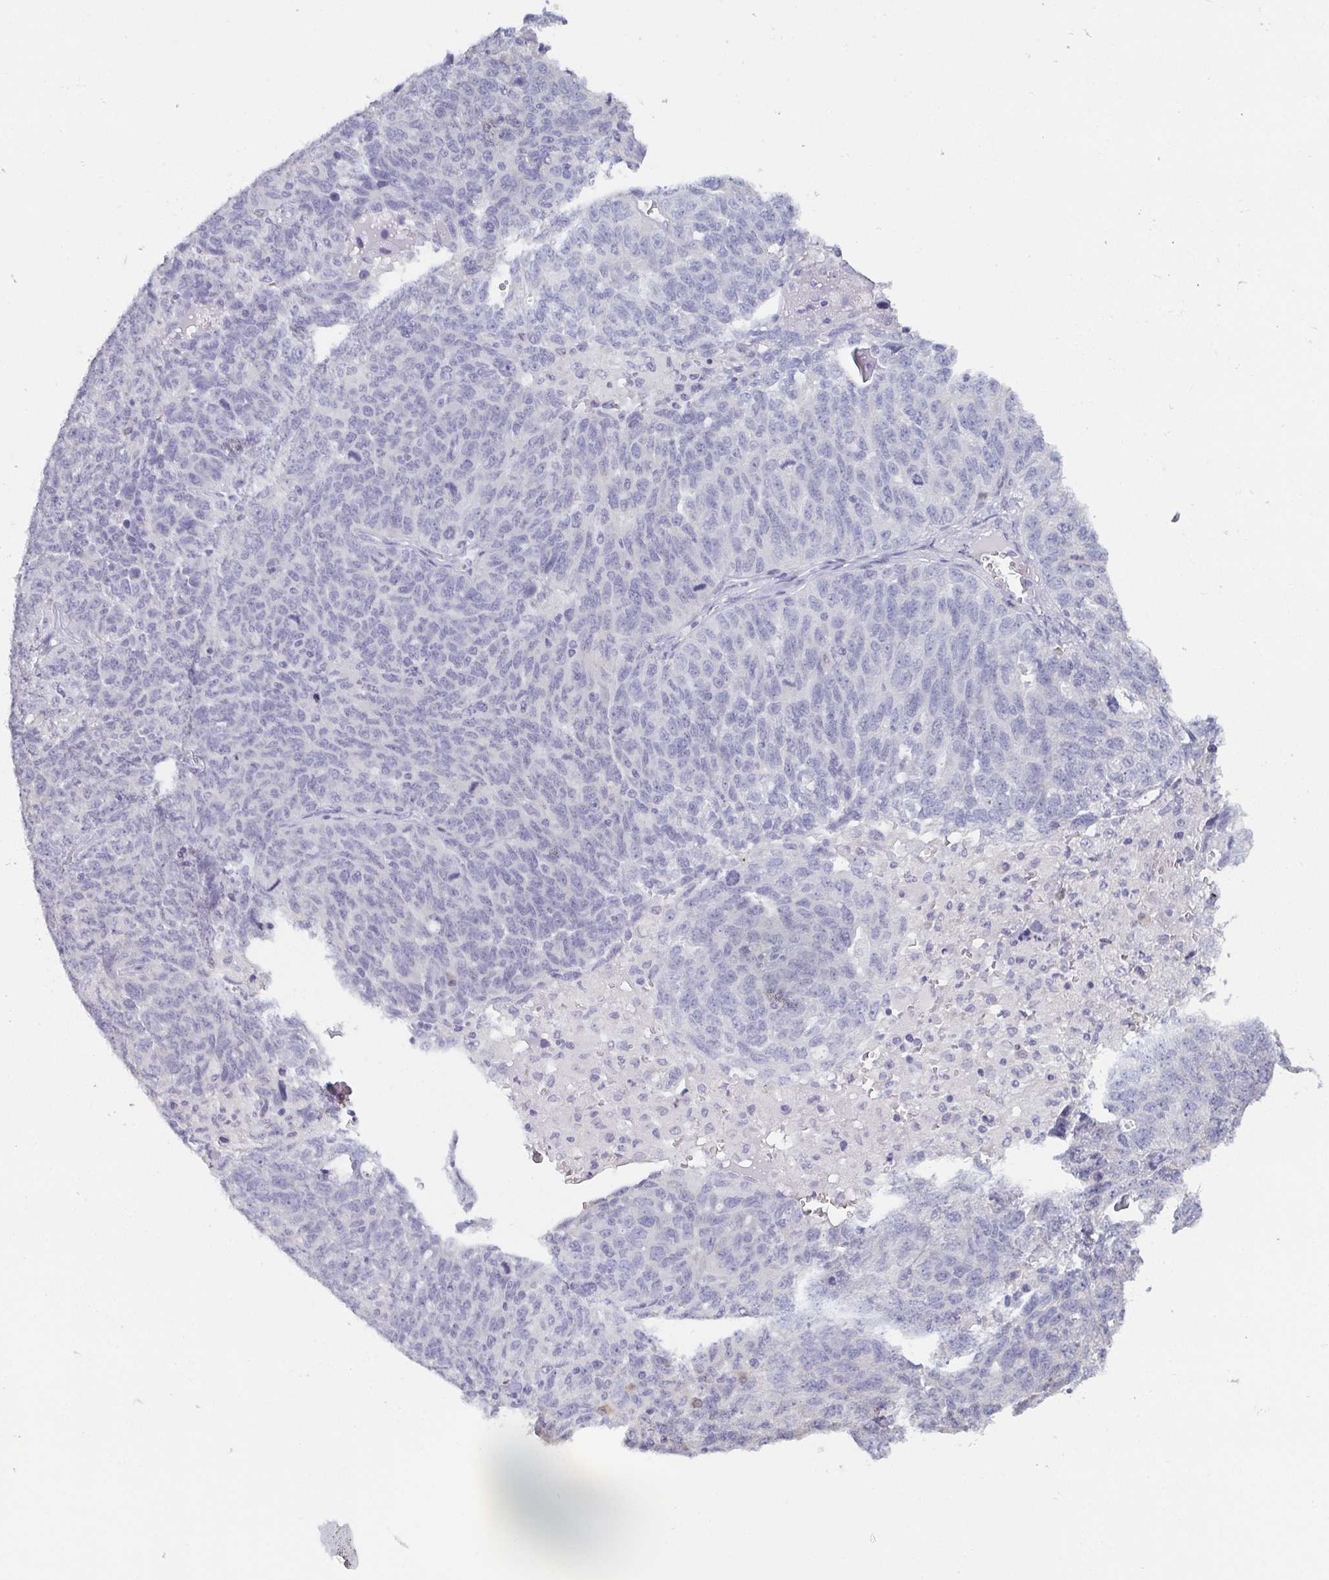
{"staining": {"intensity": "negative", "quantity": "none", "location": "none"}, "tissue": "ovarian cancer", "cell_type": "Tumor cells", "image_type": "cancer", "snomed": [{"axis": "morphology", "description": "Cystadenocarcinoma, serous, NOS"}, {"axis": "topography", "description": "Ovary"}], "caption": "IHC photomicrograph of neoplastic tissue: human ovarian serous cystadenocarcinoma stained with DAB demonstrates no significant protein staining in tumor cells.", "gene": "PRR27", "patient": {"sex": "female", "age": 71}}